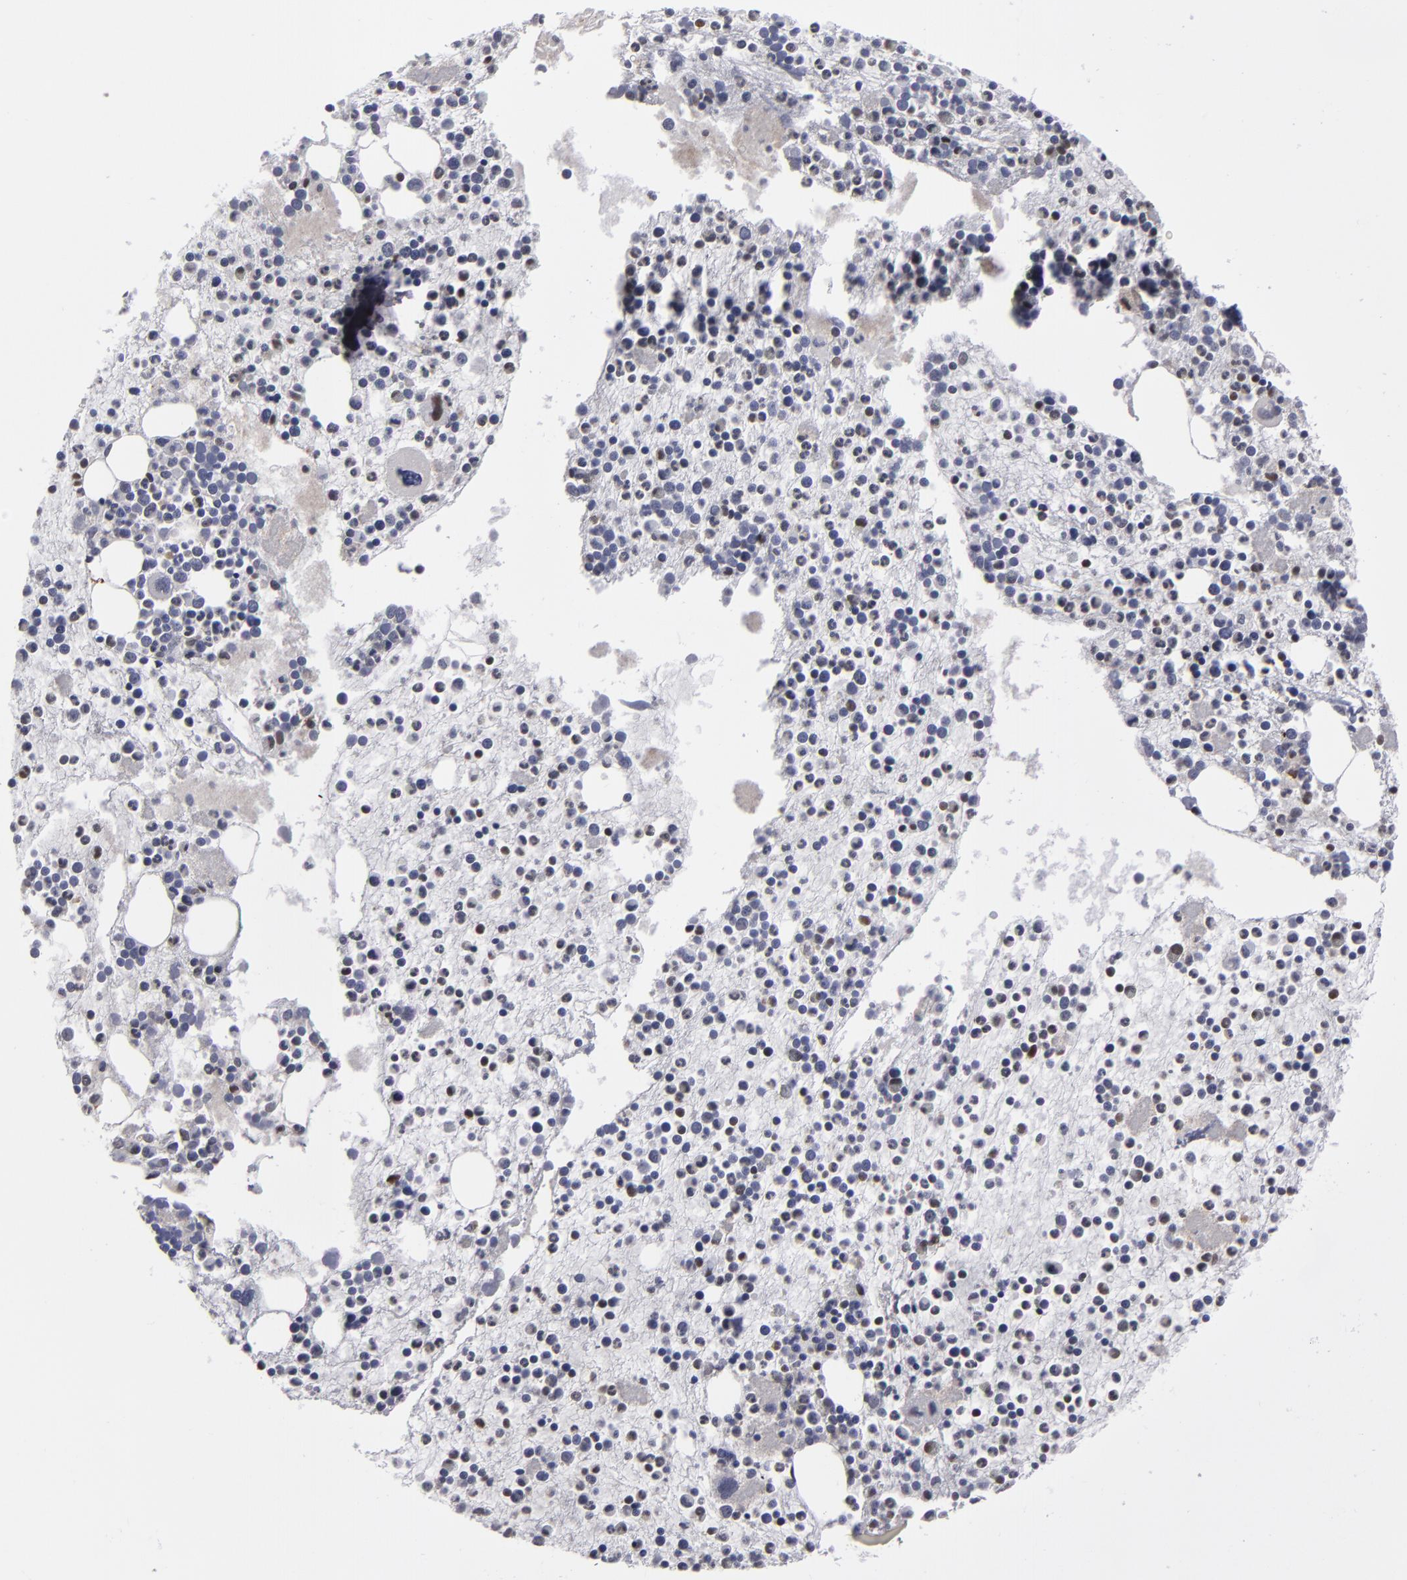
{"staining": {"intensity": "moderate", "quantity": "<25%", "location": "cytoplasmic/membranous,nuclear"}, "tissue": "bone marrow", "cell_type": "Hematopoietic cells", "image_type": "normal", "snomed": [{"axis": "morphology", "description": "Normal tissue, NOS"}, {"axis": "topography", "description": "Bone marrow"}], "caption": "A micrograph of human bone marrow stained for a protein displays moderate cytoplasmic/membranous,nuclear brown staining in hematopoietic cells. Nuclei are stained in blue.", "gene": "GSR", "patient": {"sex": "male", "age": 15}}